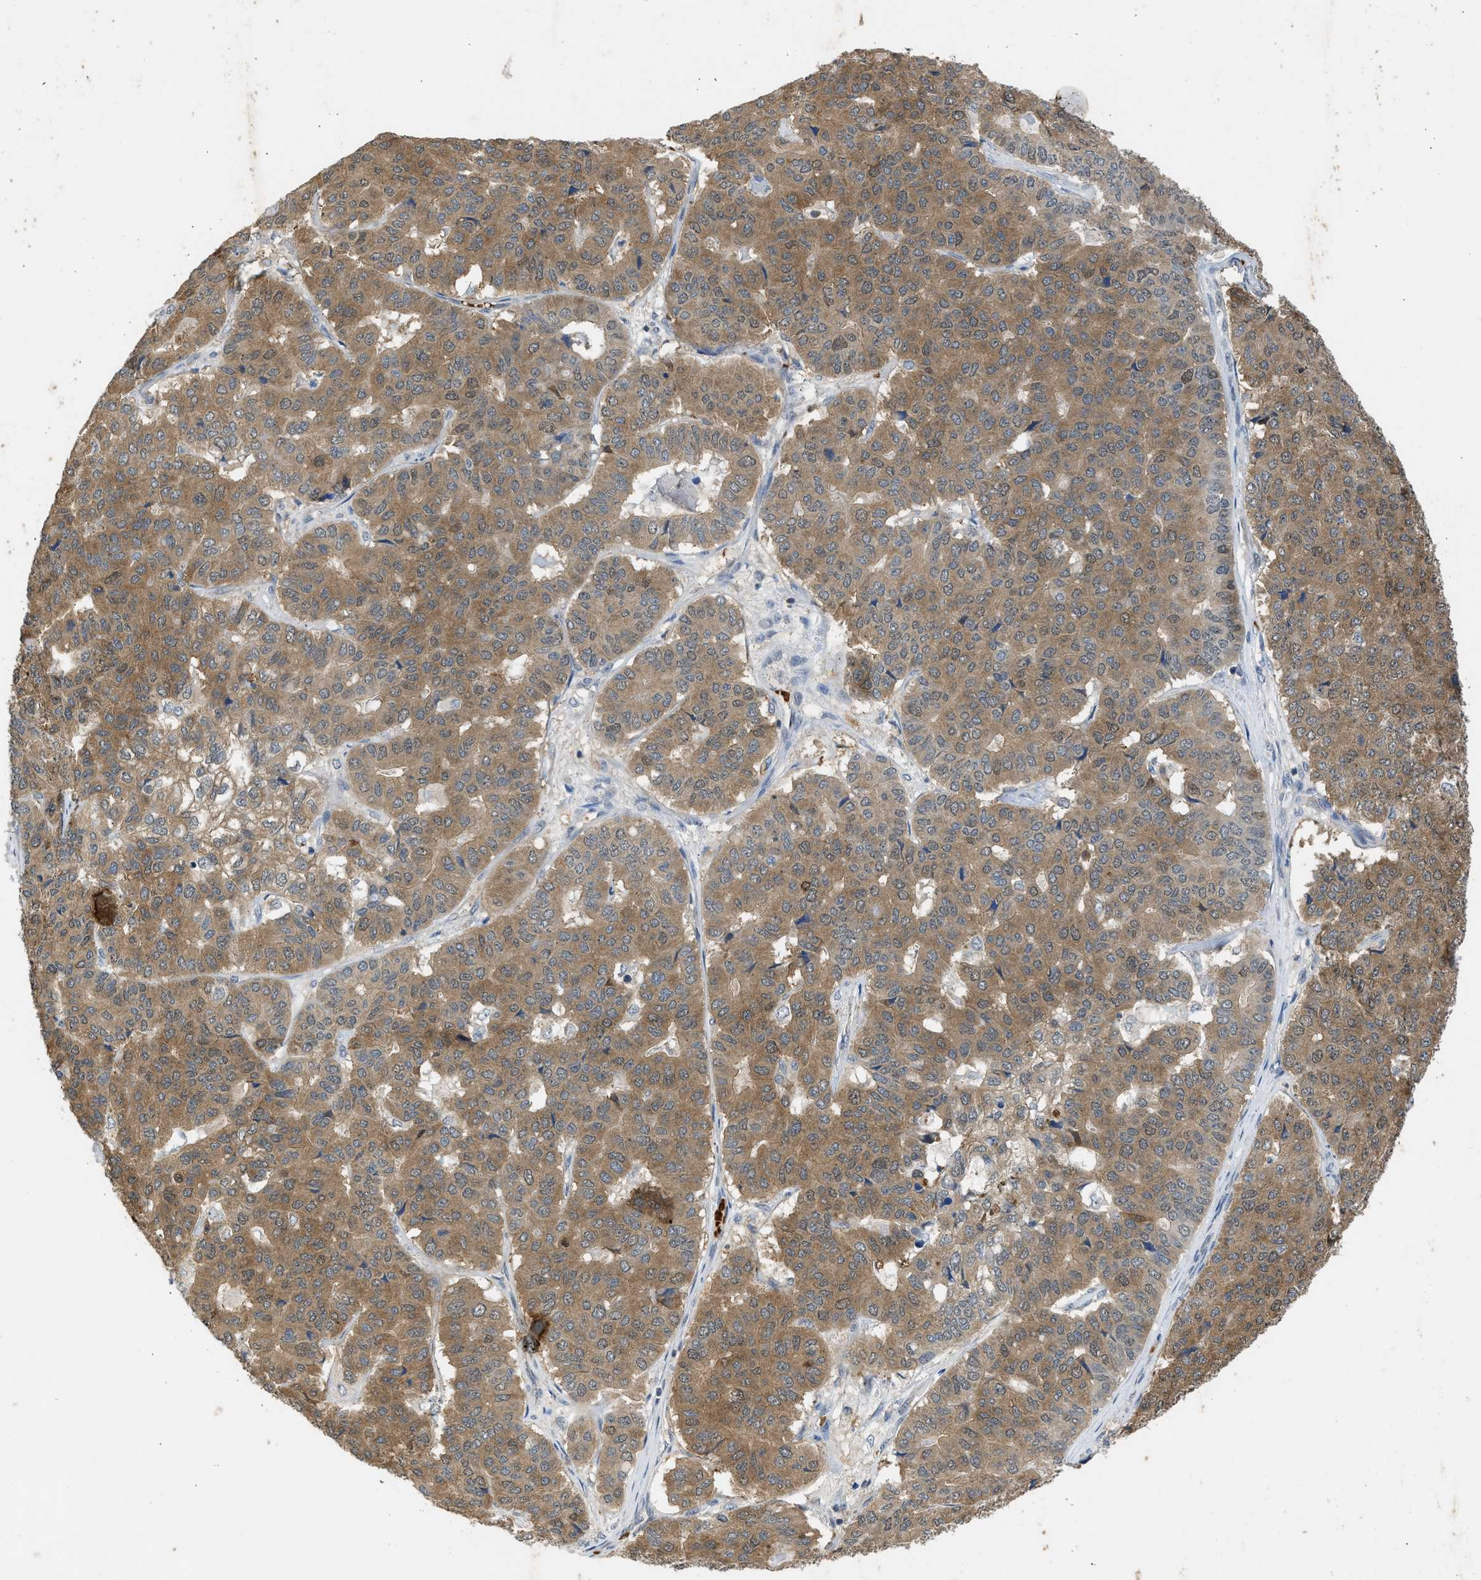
{"staining": {"intensity": "moderate", "quantity": ">75%", "location": "cytoplasmic/membranous"}, "tissue": "pancreatic cancer", "cell_type": "Tumor cells", "image_type": "cancer", "snomed": [{"axis": "morphology", "description": "Adenocarcinoma, NOS"}, {"axis": "topography", "description": "Pancreas"}], "caption": "Human pancreatic cancer (adenocarcinoma) stained for a protein (brown) reveals moderate cytoplasmic/membranous positive positivity in about >75% of tumor cells.", "gene": "MAPK7", "patient": {"sex": "male", "age": 50}}